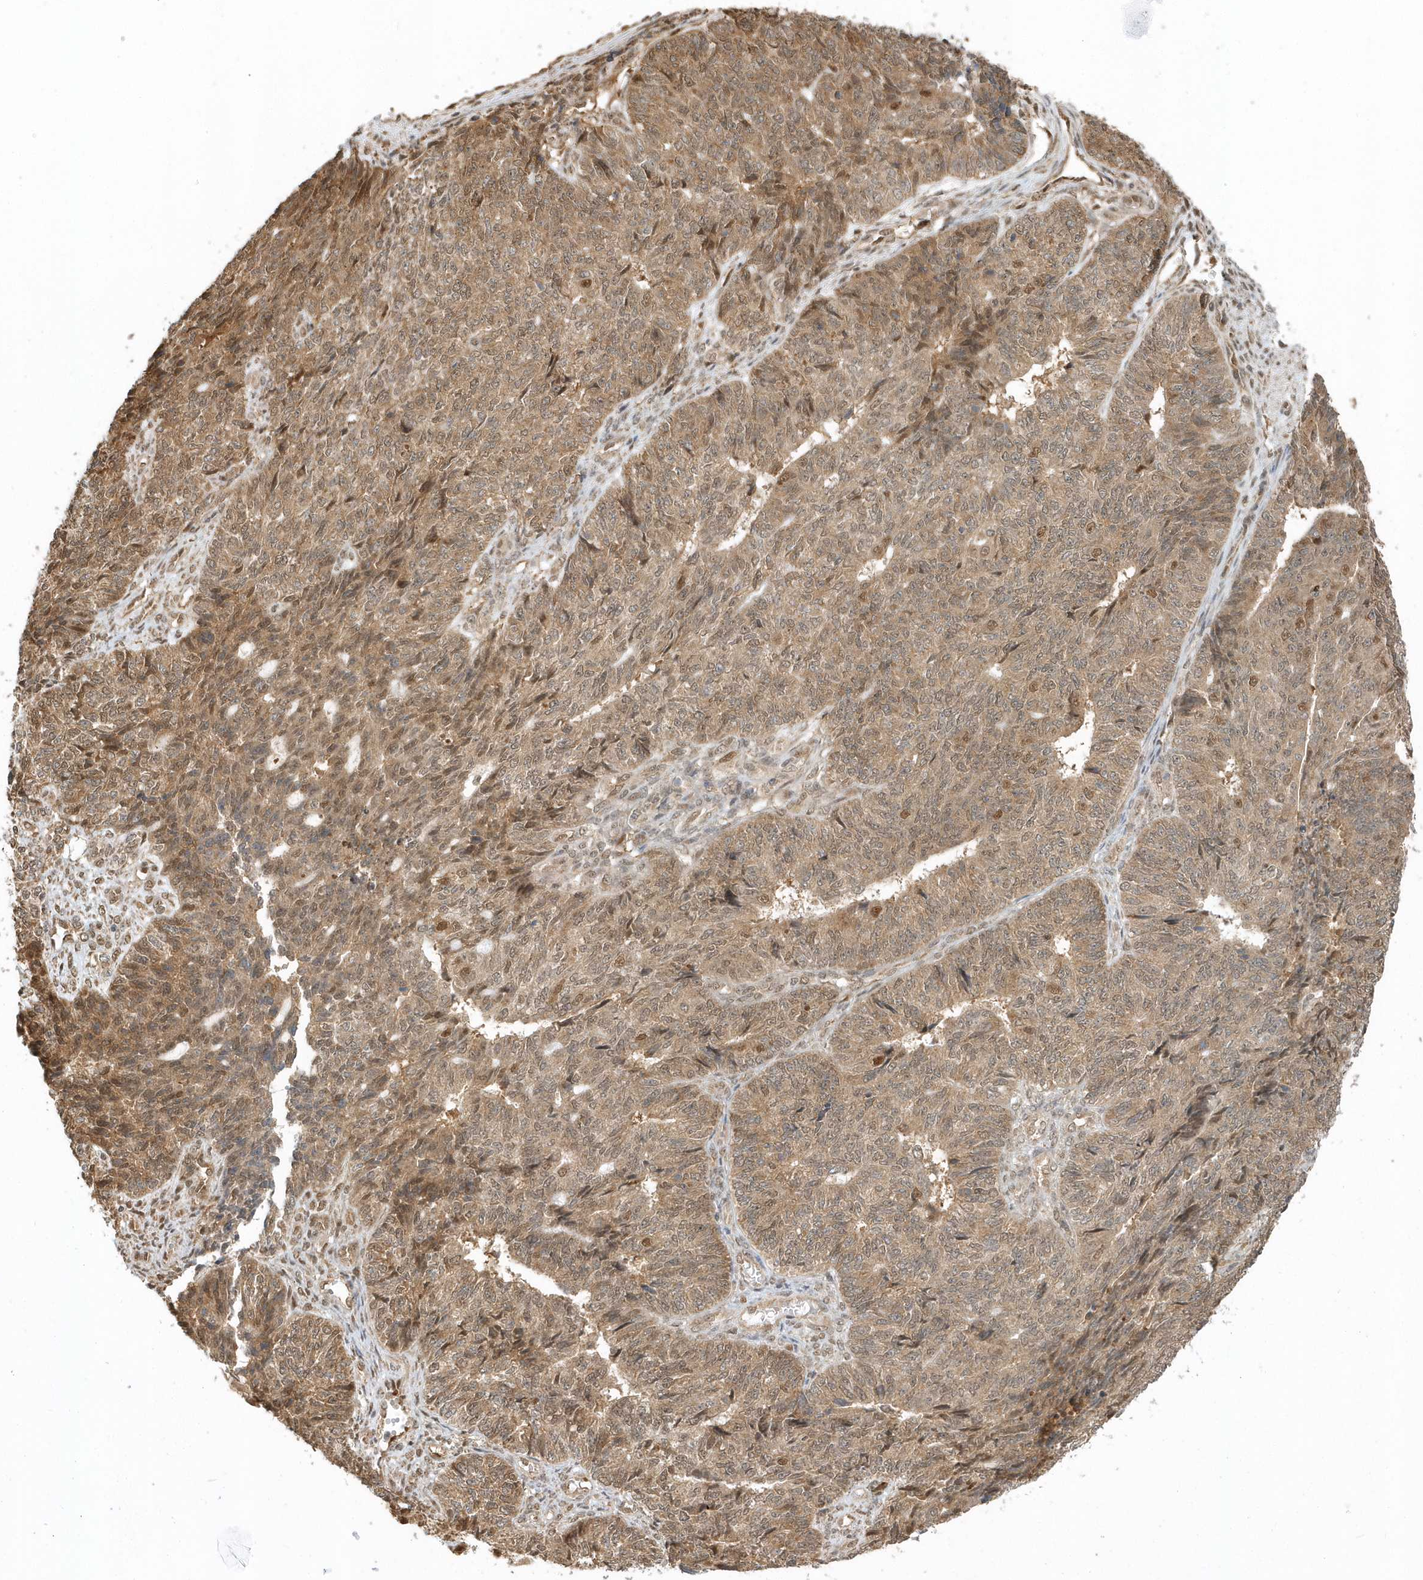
{"staining": {"intensity": "moderate", "quantity": ">75%", "location": "cytoplasmic/membranous,nuclear"}, "tissue": "endometrial cancer", "cell_type": "Tumor cells", "image_type": "cancer", "snomed": [{"axis": "morphology", "description": "Adenocarcinoma, NOS"}, {"axis": "topography", "description": "Endometrium"}], "caption": "Moderate cytoplasmic/membranous and nuclear expression is appreciated in approximately >75% of tumor cells in endometrial cancer (adenocarcinoma).", "gene": "PSMD6", "patient": {"sex": "female", "age": 32}}